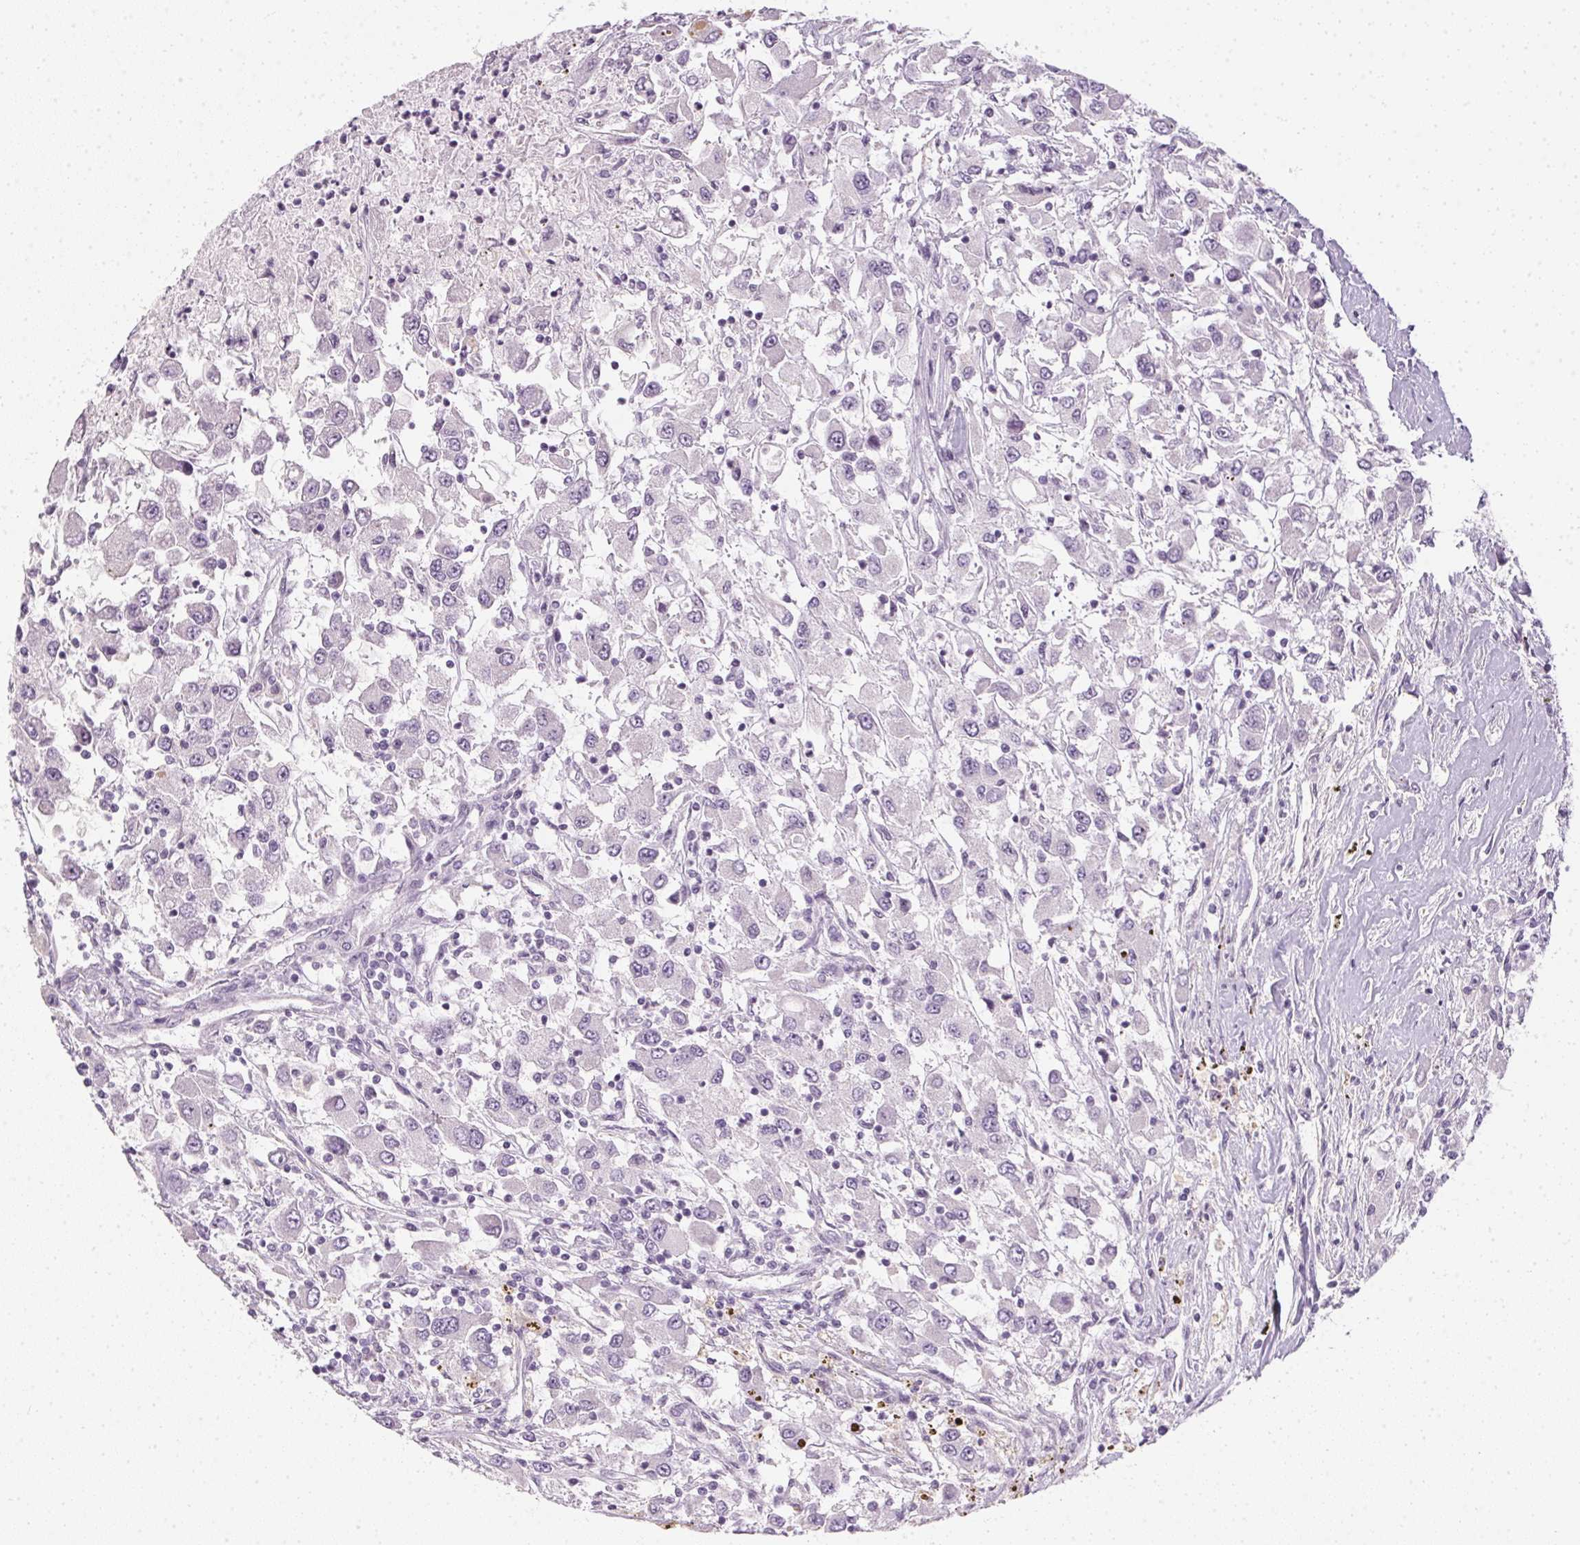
{"staining": {"intensity": "negative", "quantity": "none", "location": "none"}, "tissue": "renal cancer", "cell_type": "Tumor cells", "image_type": "cancer", "snomed": [{"axis": "morphology", "description": "Adenocarcinoma, NOS"}, {"axis": "topography", "description": "Kidney"}], "caption": "This is a image of immunohistochemistry staining of renal cancer (adenocarcinoma), which shows no positivity in tumor cells.", "gene": "TMEM72", "patient": {"sex": "female", "age": 67}}